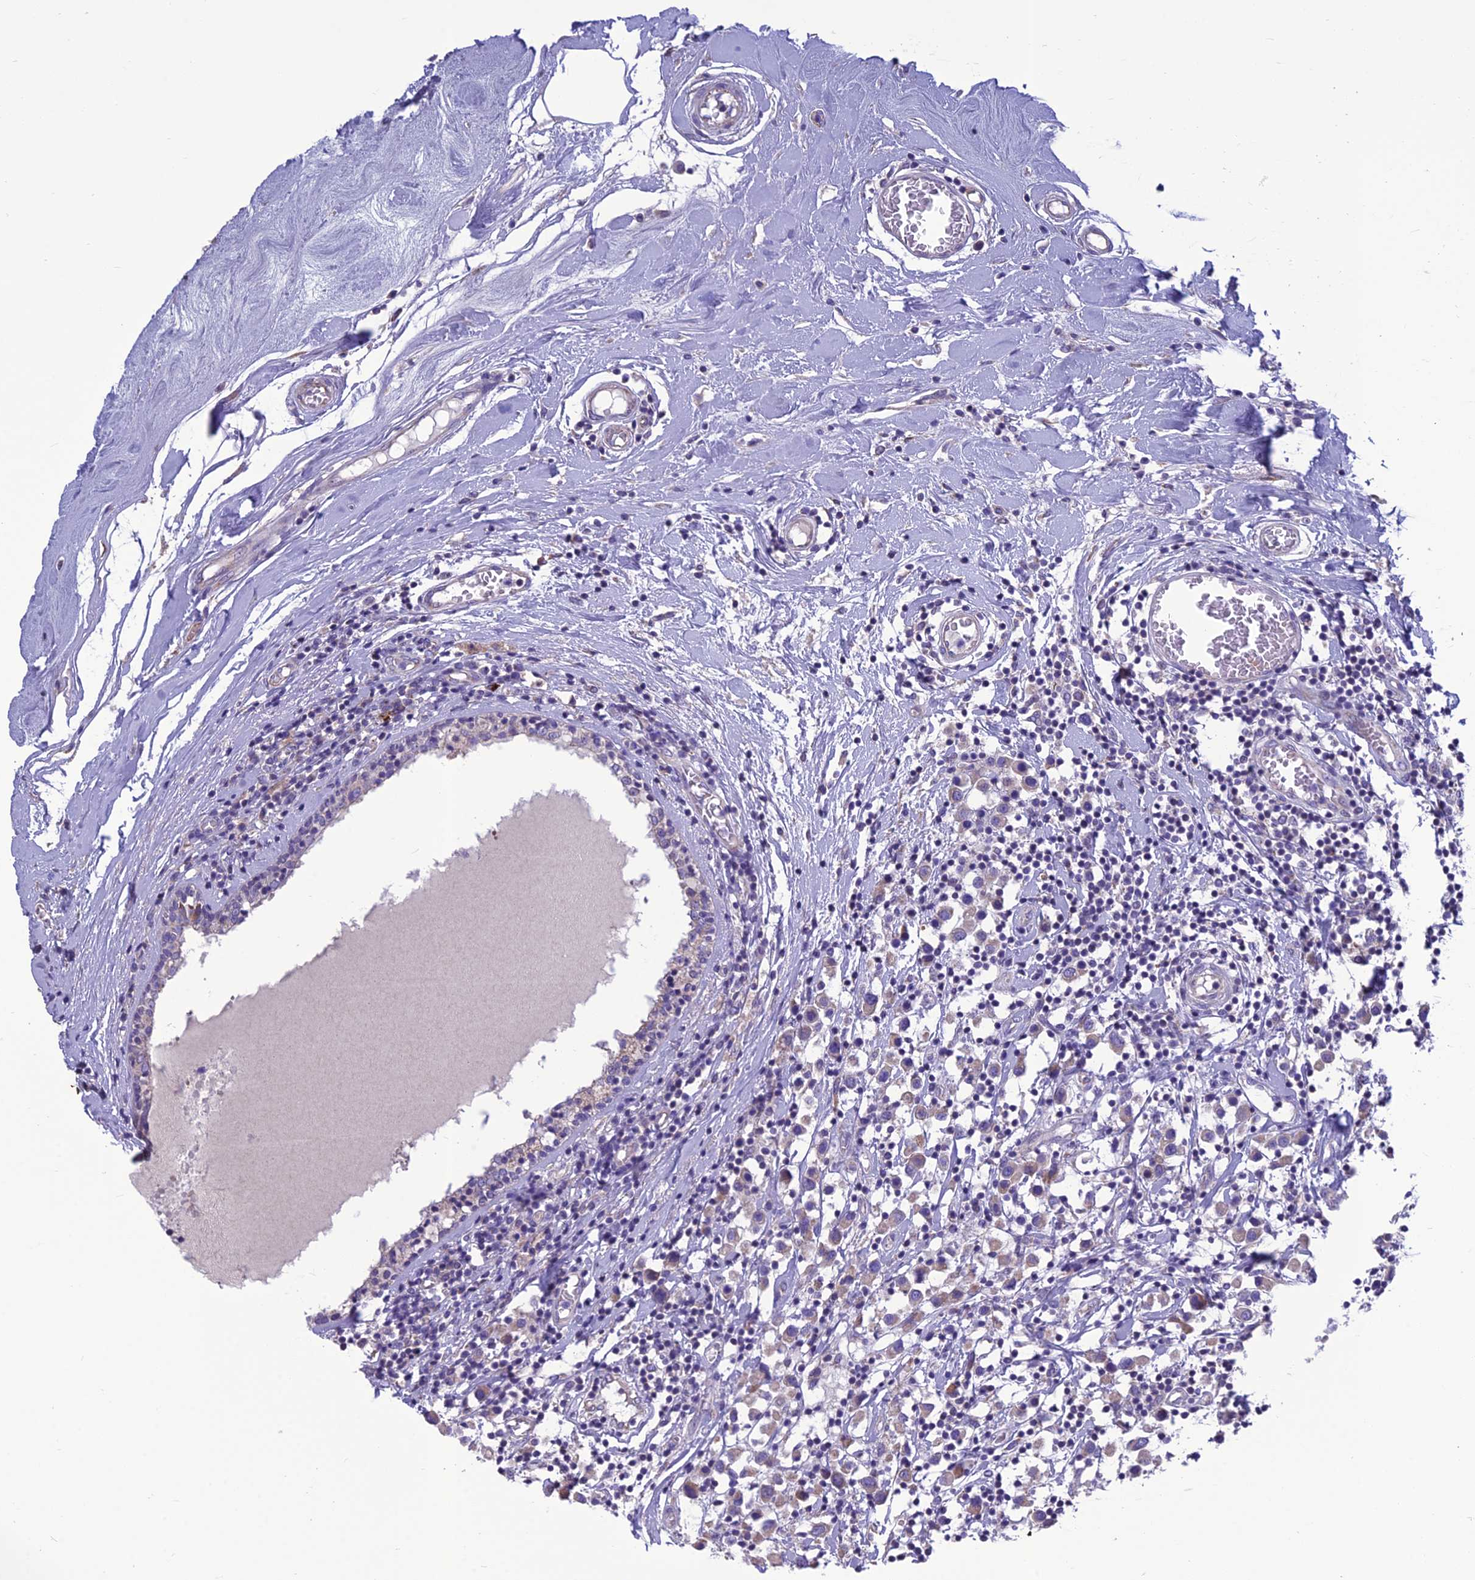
{"staining": {"intensity": "weak", "quantity": ">75%", "location": "cytoplasmic/membranous"}, "tissue": "breast cancer", "cell_type": "Tumor cells", "image_type": "cancer", "snomed": [{"axis": "morphology", "description": "Duct carcinoma"}, {"axis": "topography", "description": "Breast"}], "caption": "A brown stain labels weak cytoplasmic/membranous positivity of a protein in breast intraductal carcinoma tumor cells. The staining was performed using DAB, with brown indicating positive protein expression. Nuclei are stained blue with hematoxylin.", "gene": "BHMT2", "patient": {"sex": "female", "age": 61}}